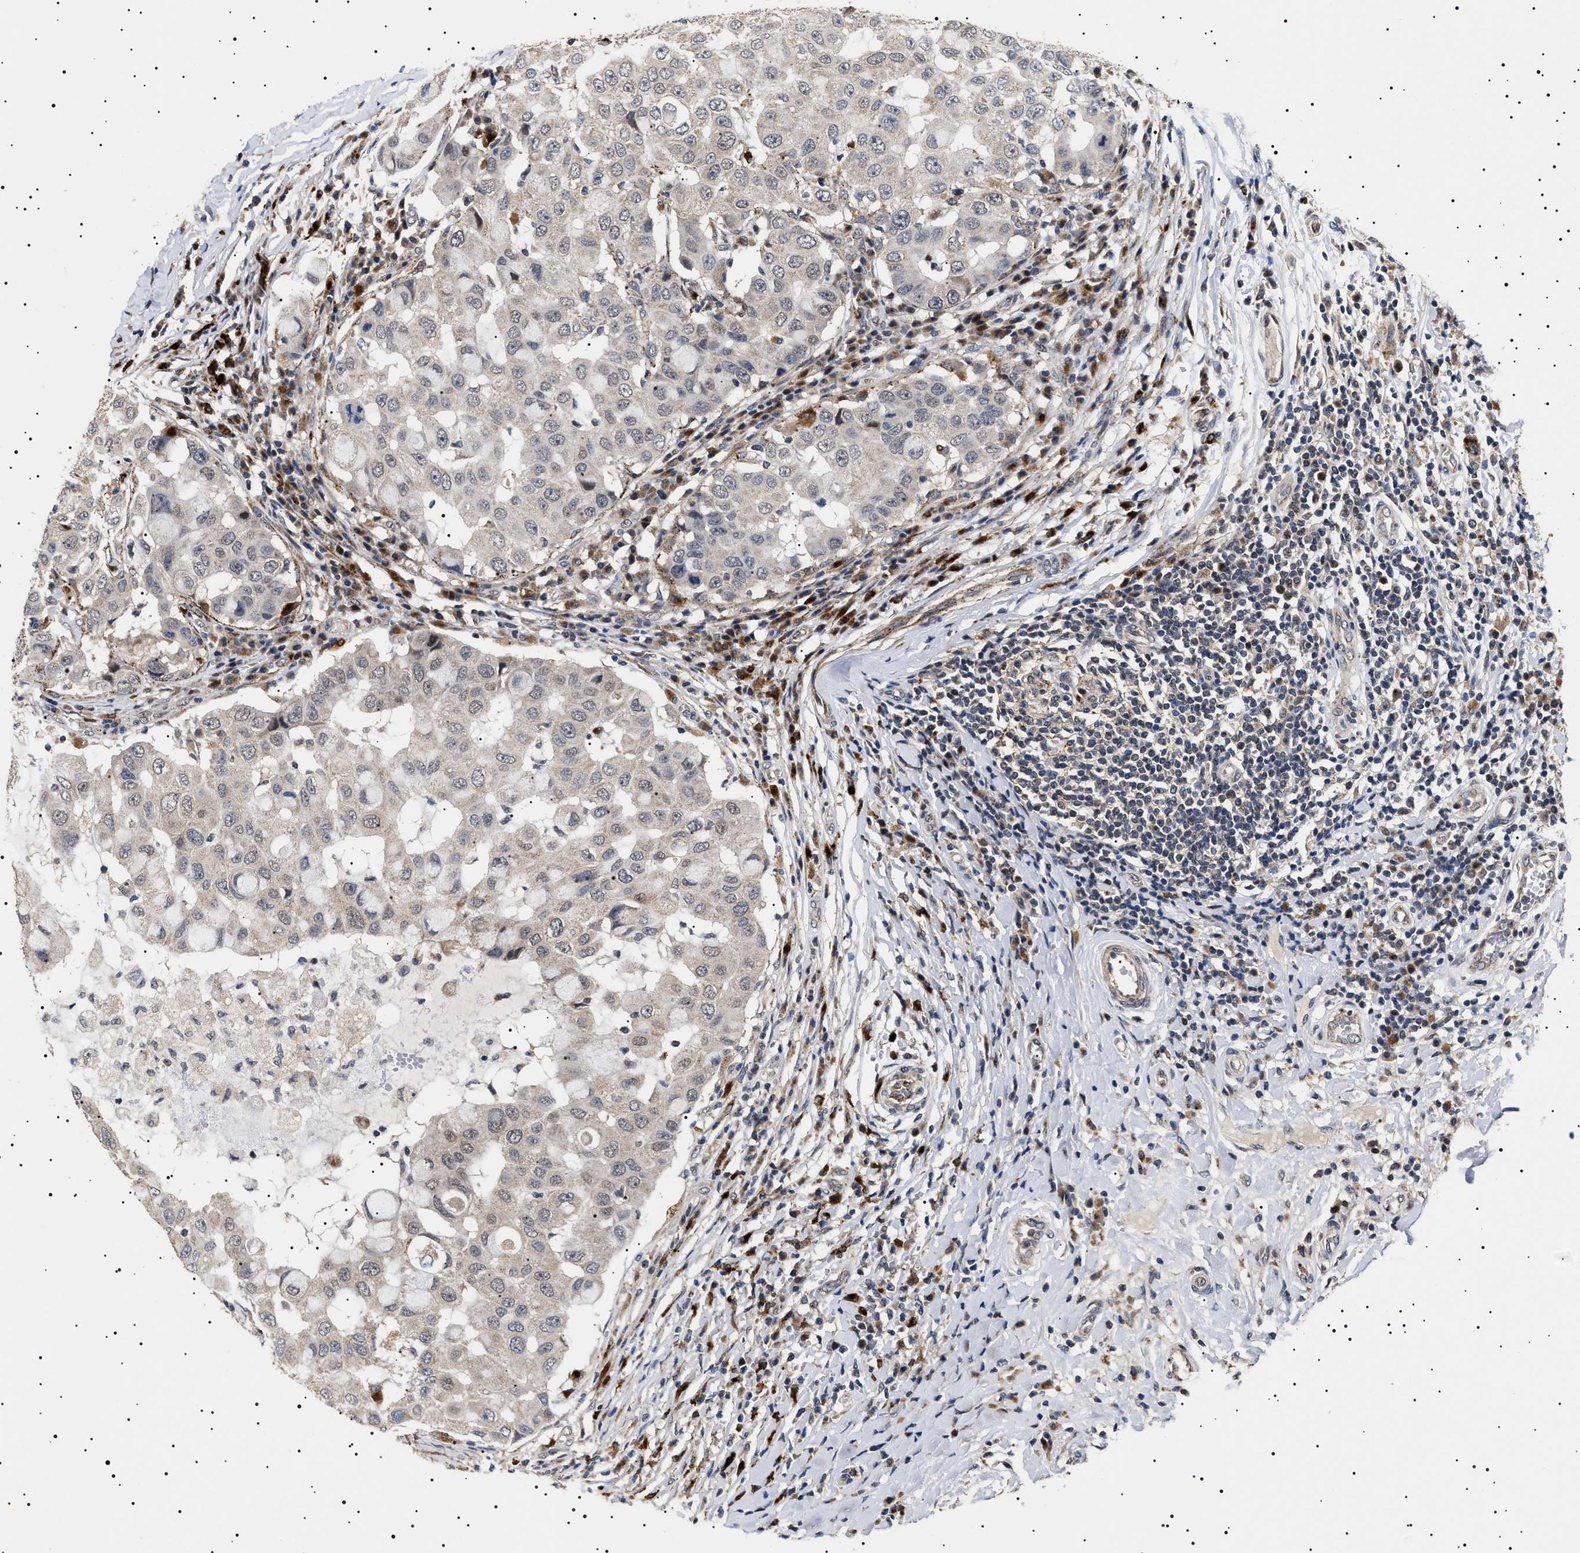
{"staining": {"intensity": "weak", "quantity": "<25%", "location": "cytoplasmic/membranous"}, "tissue": "breast cancer", "cell_type": "Tumor cells", "image_type": "cancer", "snomed": [{"axis": "morphology", "description": "Duct carcinoma"}, {"axis": "topography", "description": "Breast"}], "caption": "Micrograph shows no significant protein positivity in tumor cells of breast infiltrating ductal carcinoma.", "gene": "RAB34", "patient": {"sex": "female", "age": 27}}